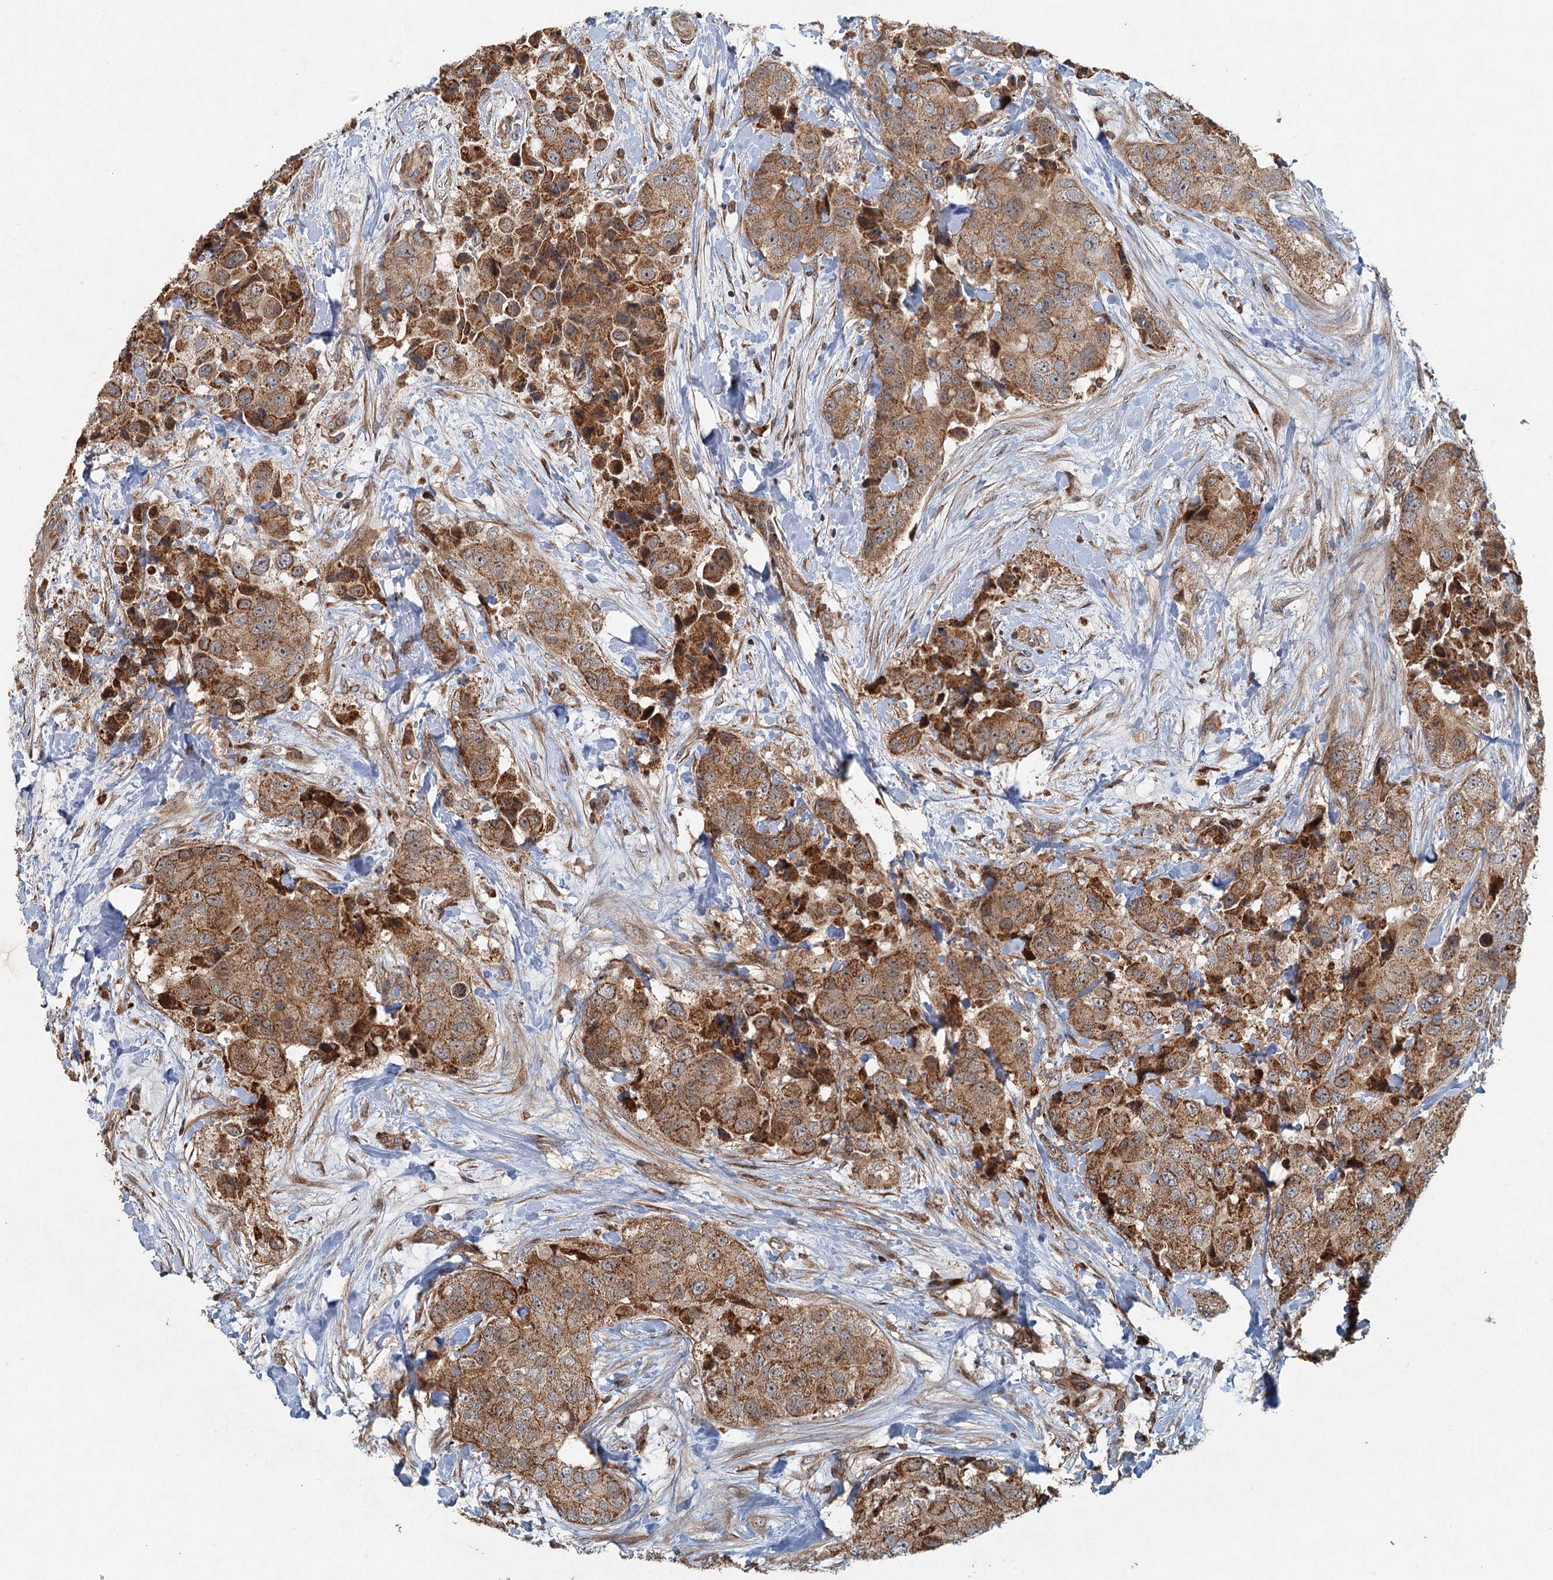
{"staining": {"intensity": "moderate", "quantity": ">75%", "location": "cytoplasmic/membranous"}, "tissue": "breast cancer", "cell_type": "Tumor cells", "image_type": "cancer", "snomed": [{"axis": "morphology", "description": "Duct carcinoma"}, {"axis": "topography", "description": "Breast"}], "caption": "A histopathology image showing moderate cytoplasmic/membranous expression in about >75% of tumor cells in breast cancer, as visualized by brown immunohistochemical staining.", "gene": "SRPX2", "patient": {"sex": "female", "age": 62}}